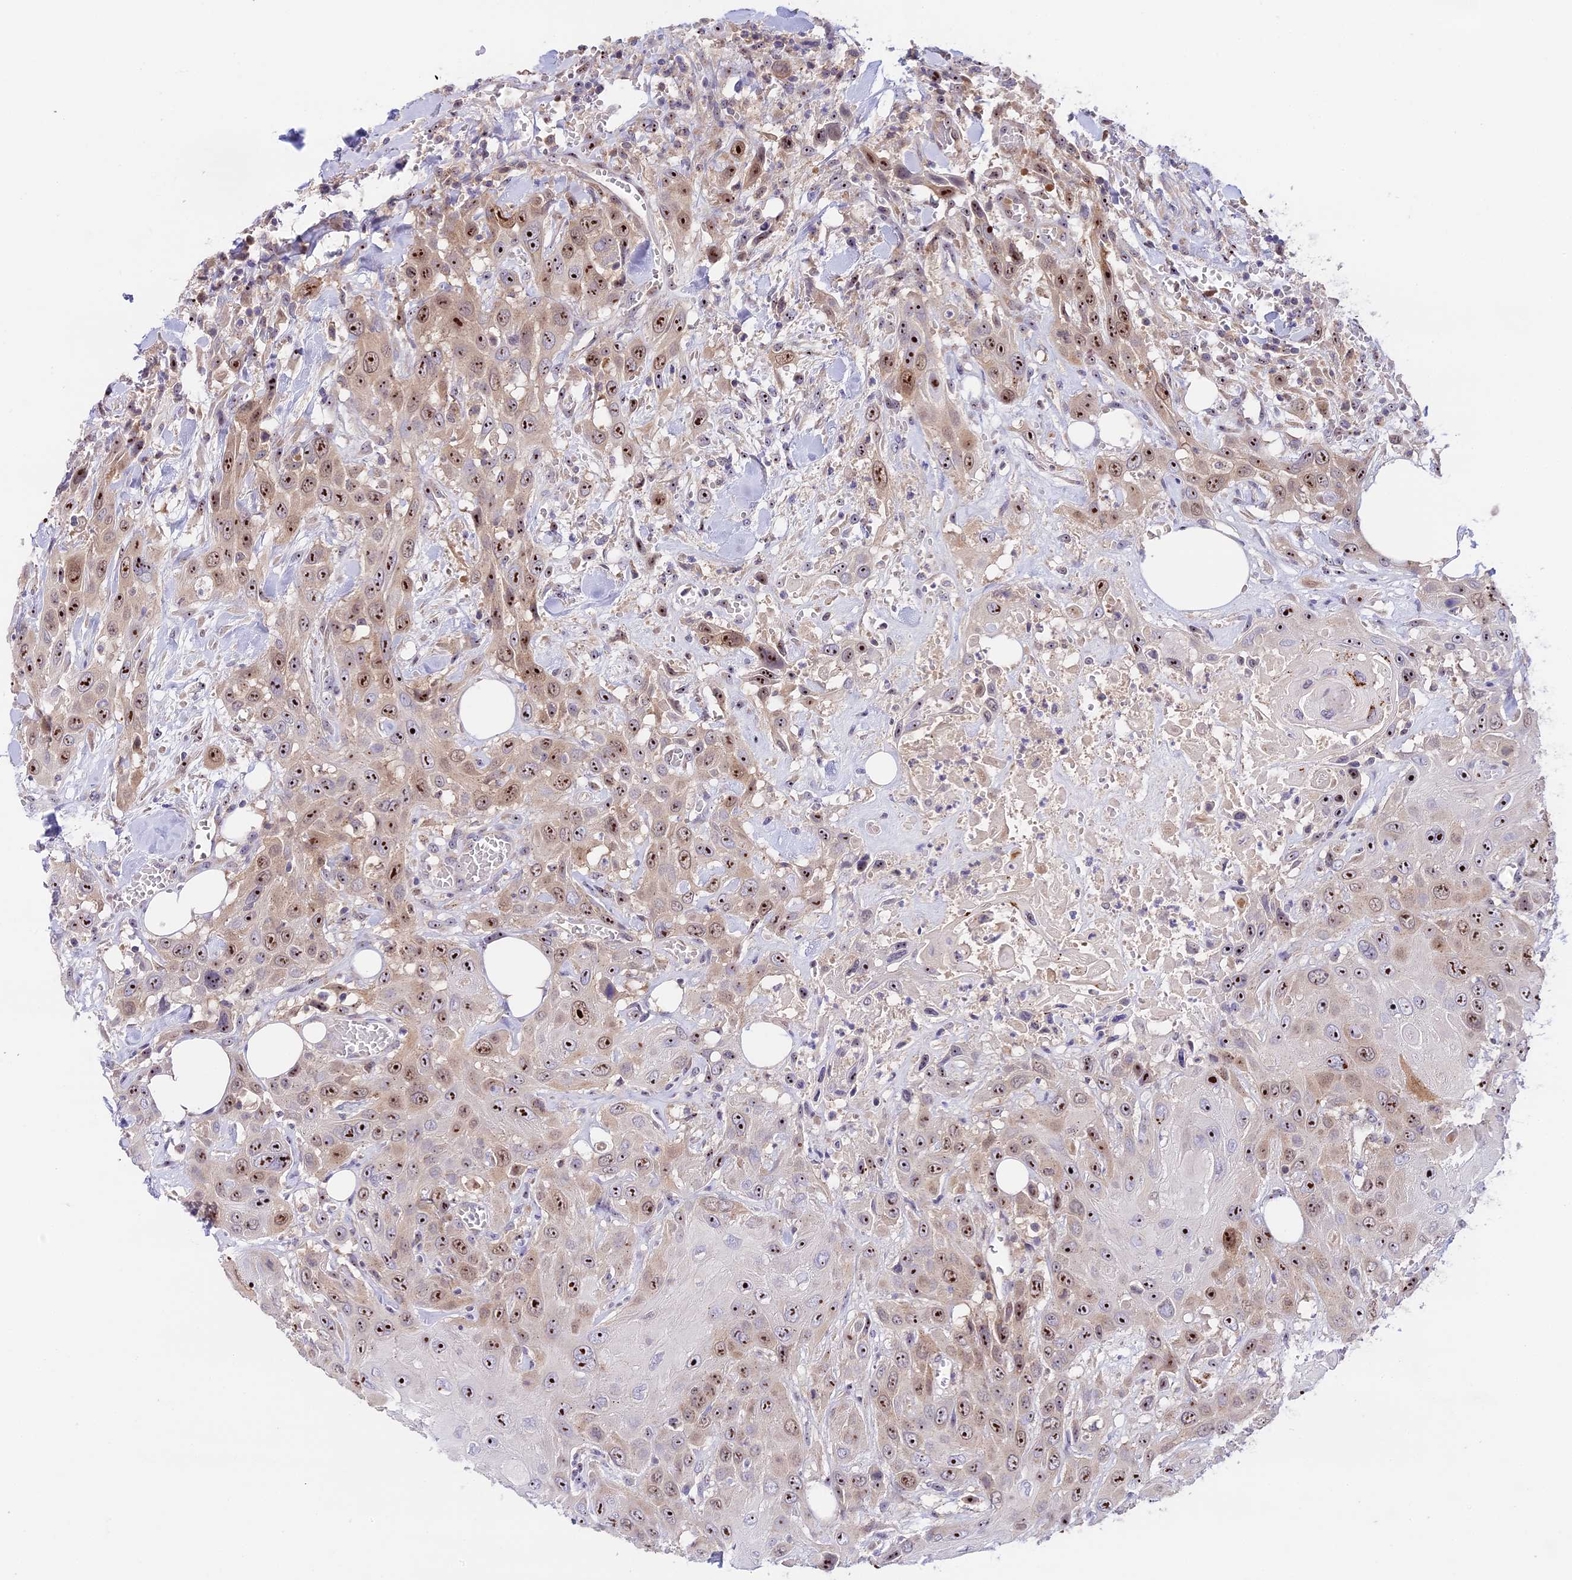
{"staining": {"intensity": "strong", "quantity": ">75%", "location": "nuclear"}, "tissue": "head and neck cancer", "cell_type": "Tumor cells", "image_type": "cancer", "snomed": [{"axis": "morphology", "description": "Squamous cell carcinoma, NOS"}, {"axis": "topography", "description": "Head-Neck"}], "caption": "IHC histopathology image of human head and neck cancer (squamous cell carcinoma) stained for a protein (brown), which displays high levels of strong nuclear staining in about >75% of tumor cells.", "gene": "RAD51", "patient": {"sex": "male", "age": 81}}